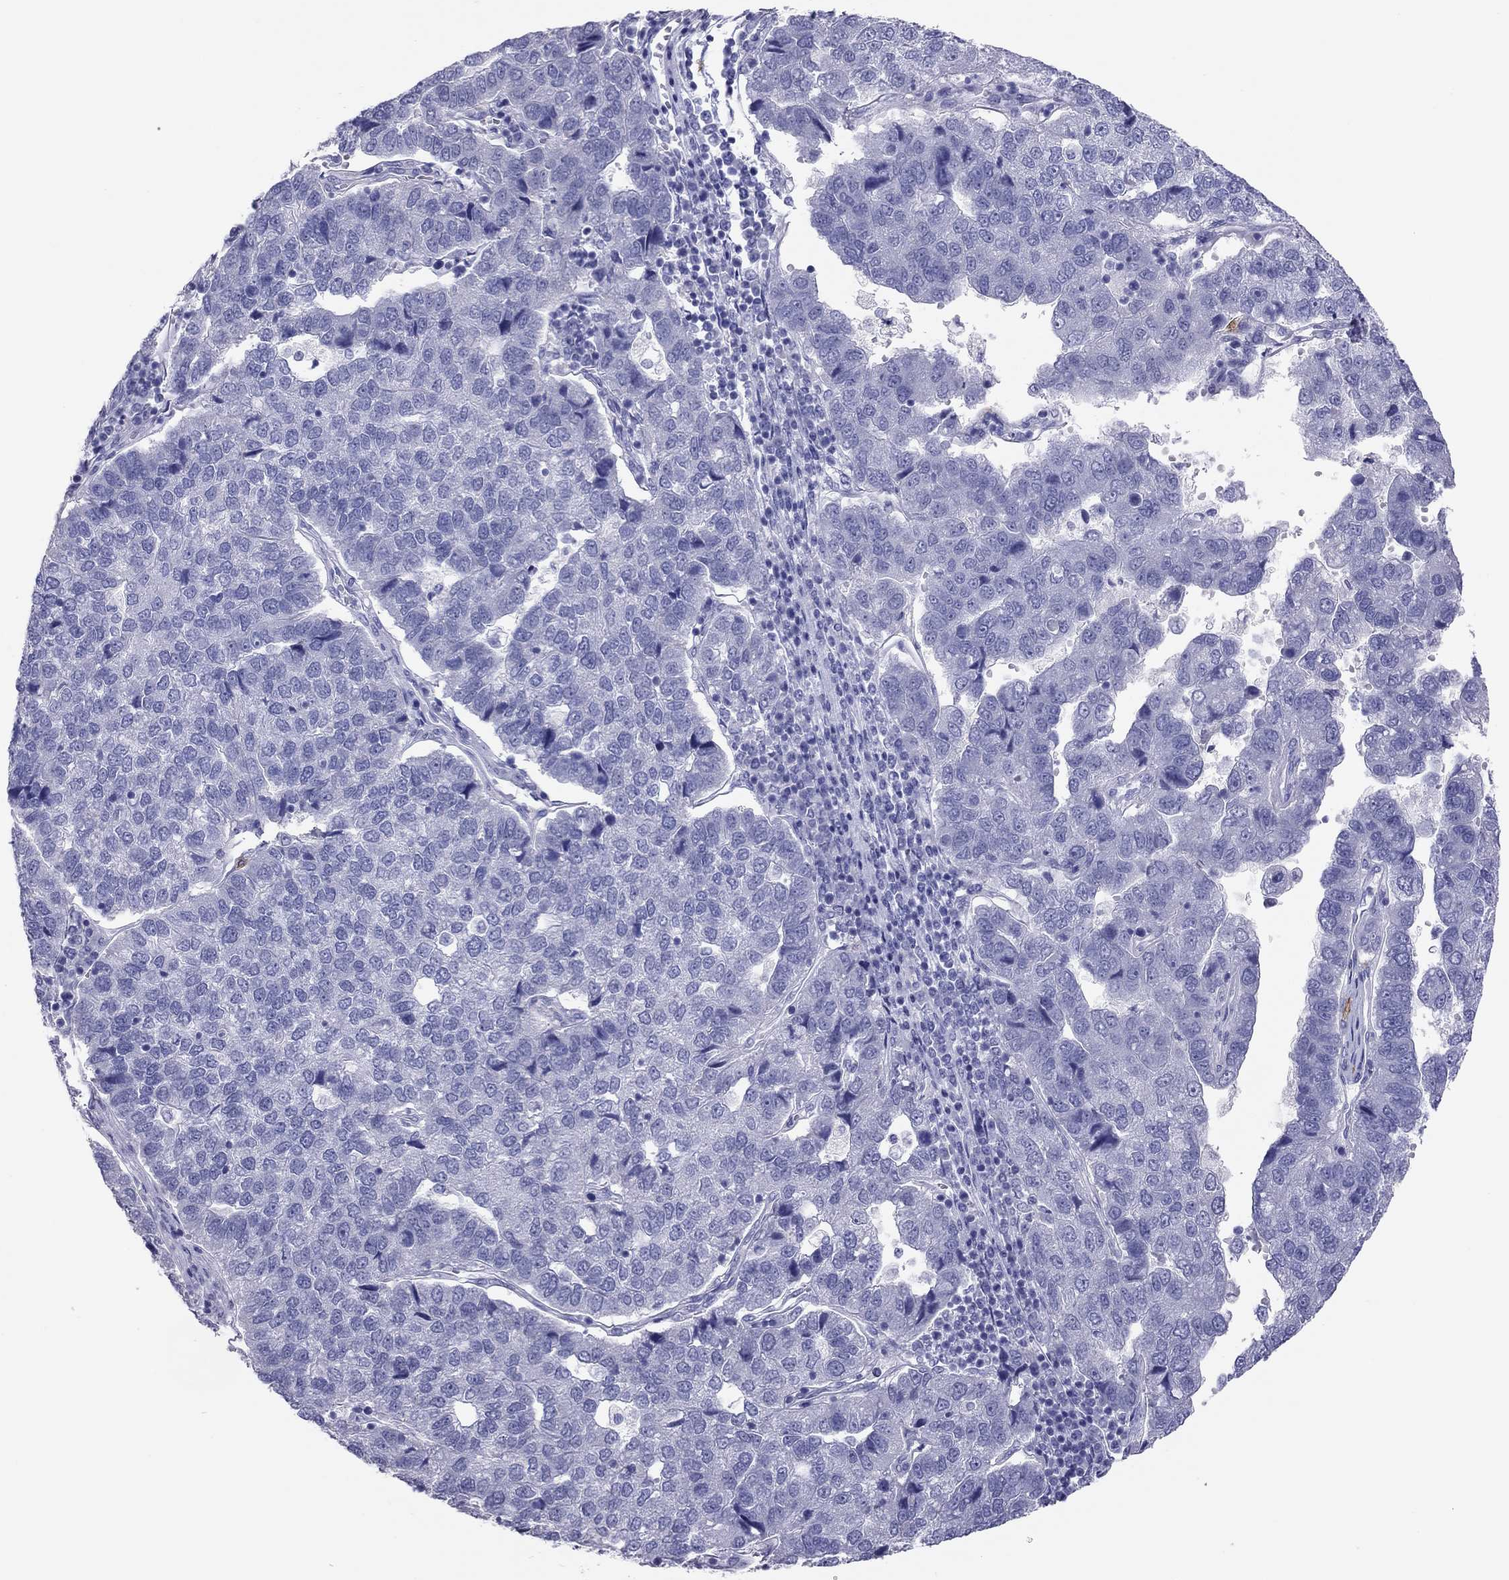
{"staining": {"intensity": "negative", "quantity": "none", "location": "none"}, "tissue": "pancreatic cancer", "cell_type": "Tumor cells", "image_type": "cancer", "snomed": [{"axis": "morphology", "description": "Adenocarcinoma, NOS"}, {"axis": "topography", "description": "Pancreas"}], "caption": "The immunohistochemistry (IHC) photomicrograph has no significant staining in tumor cells of pancreatic adenocarcinoma tissue.", "gene": "IL17REL", "patient": {"sex": "female", "age": 61}}